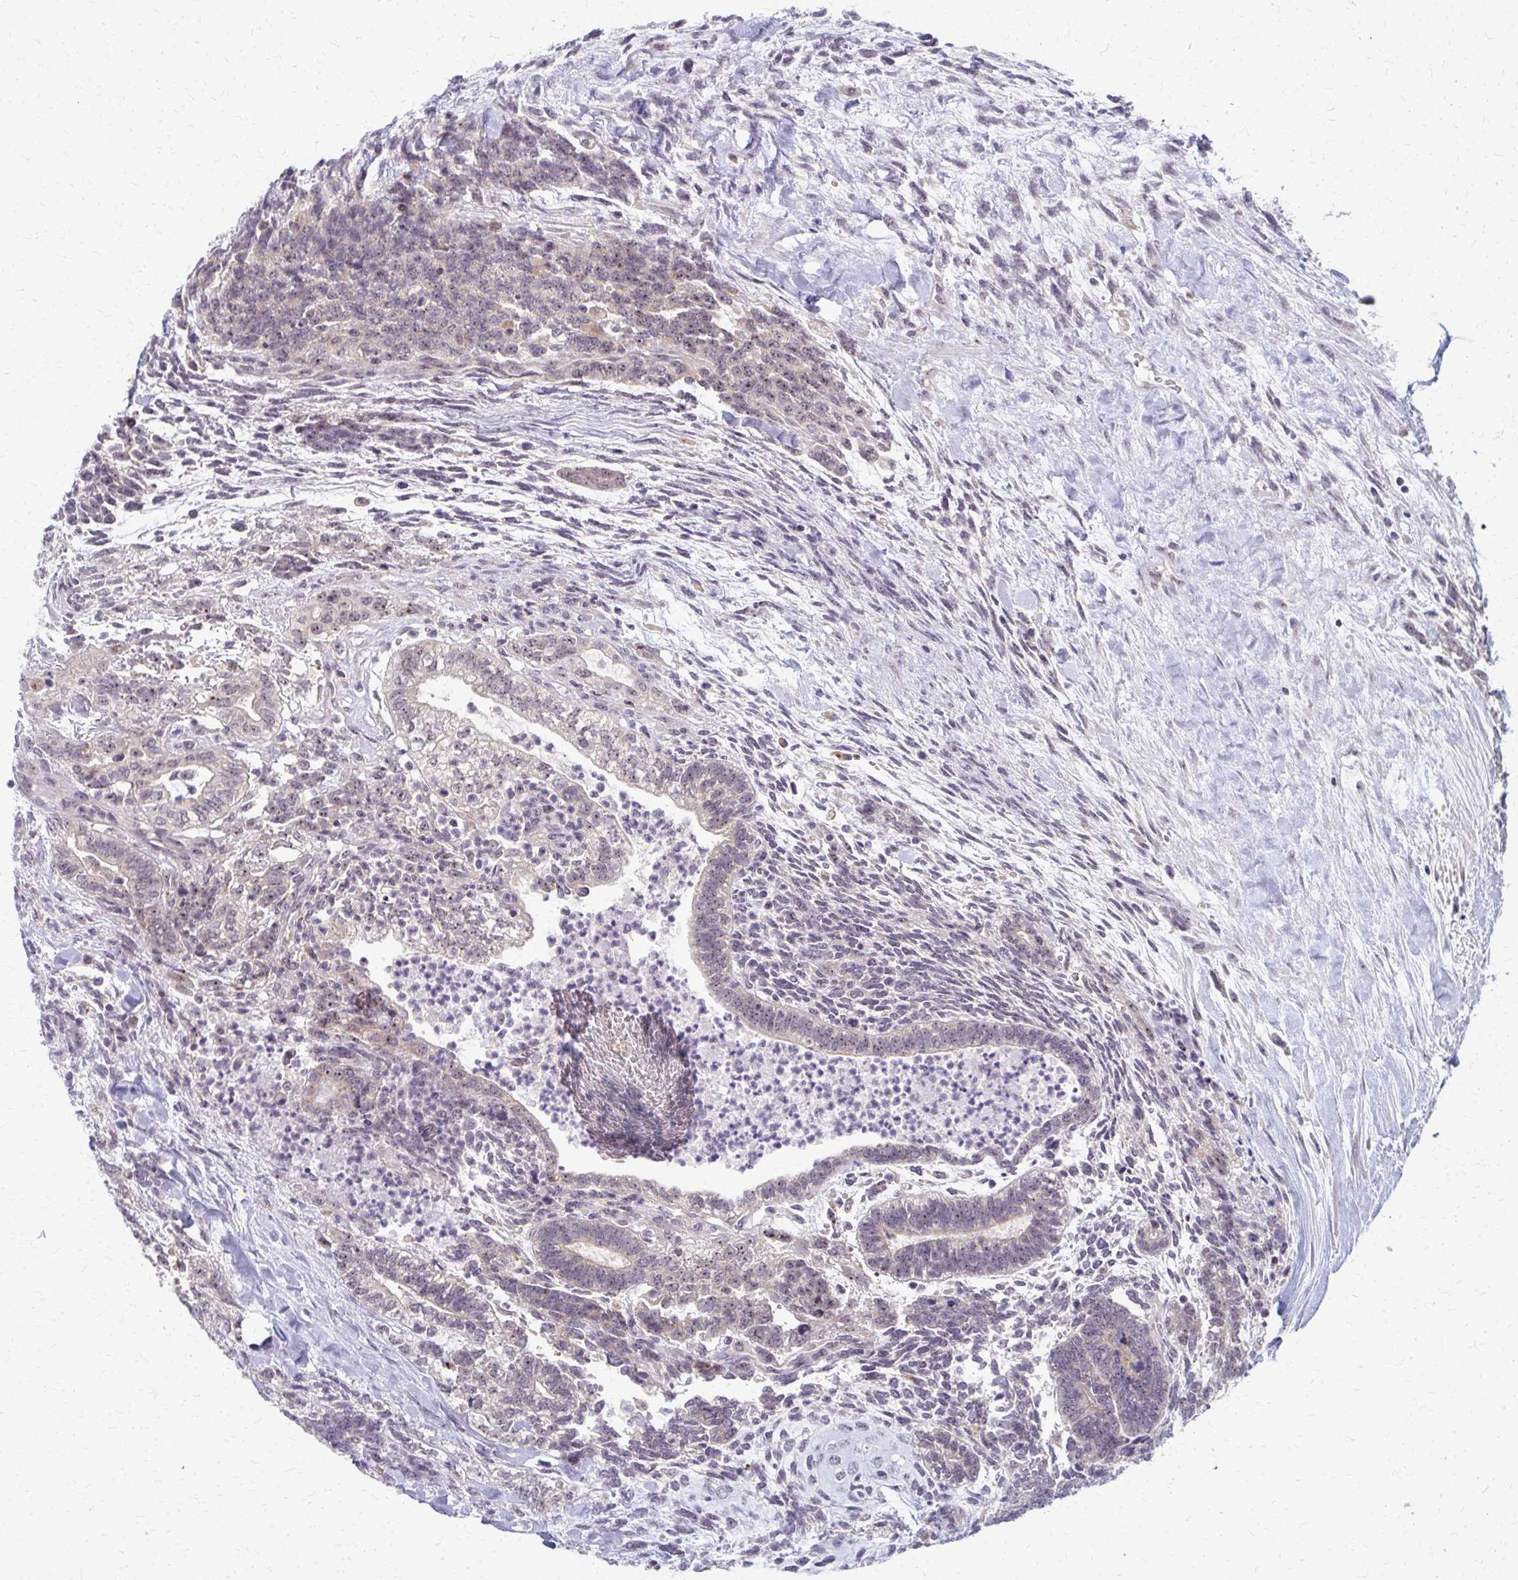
{"staining": {"intensity": "weak", "quantity": "25%-75%", "location": "nuclear"}, "tissue": "testis cancer", "cell_type": "Tumor cells", "image_type": "cancer", "snomed": [{"axis": "morphology", "description": "Carcinoma, Embryonal, NOS"}, {"axis": "topography", "description": "Testis"}], "caption": "Tumor cells reveal low levels of weak nuclear positivity in about 25%-75% of cells in human testis cancer.", "gene": "NUDT16", "patient": {"sex": "male", "age": 23}}